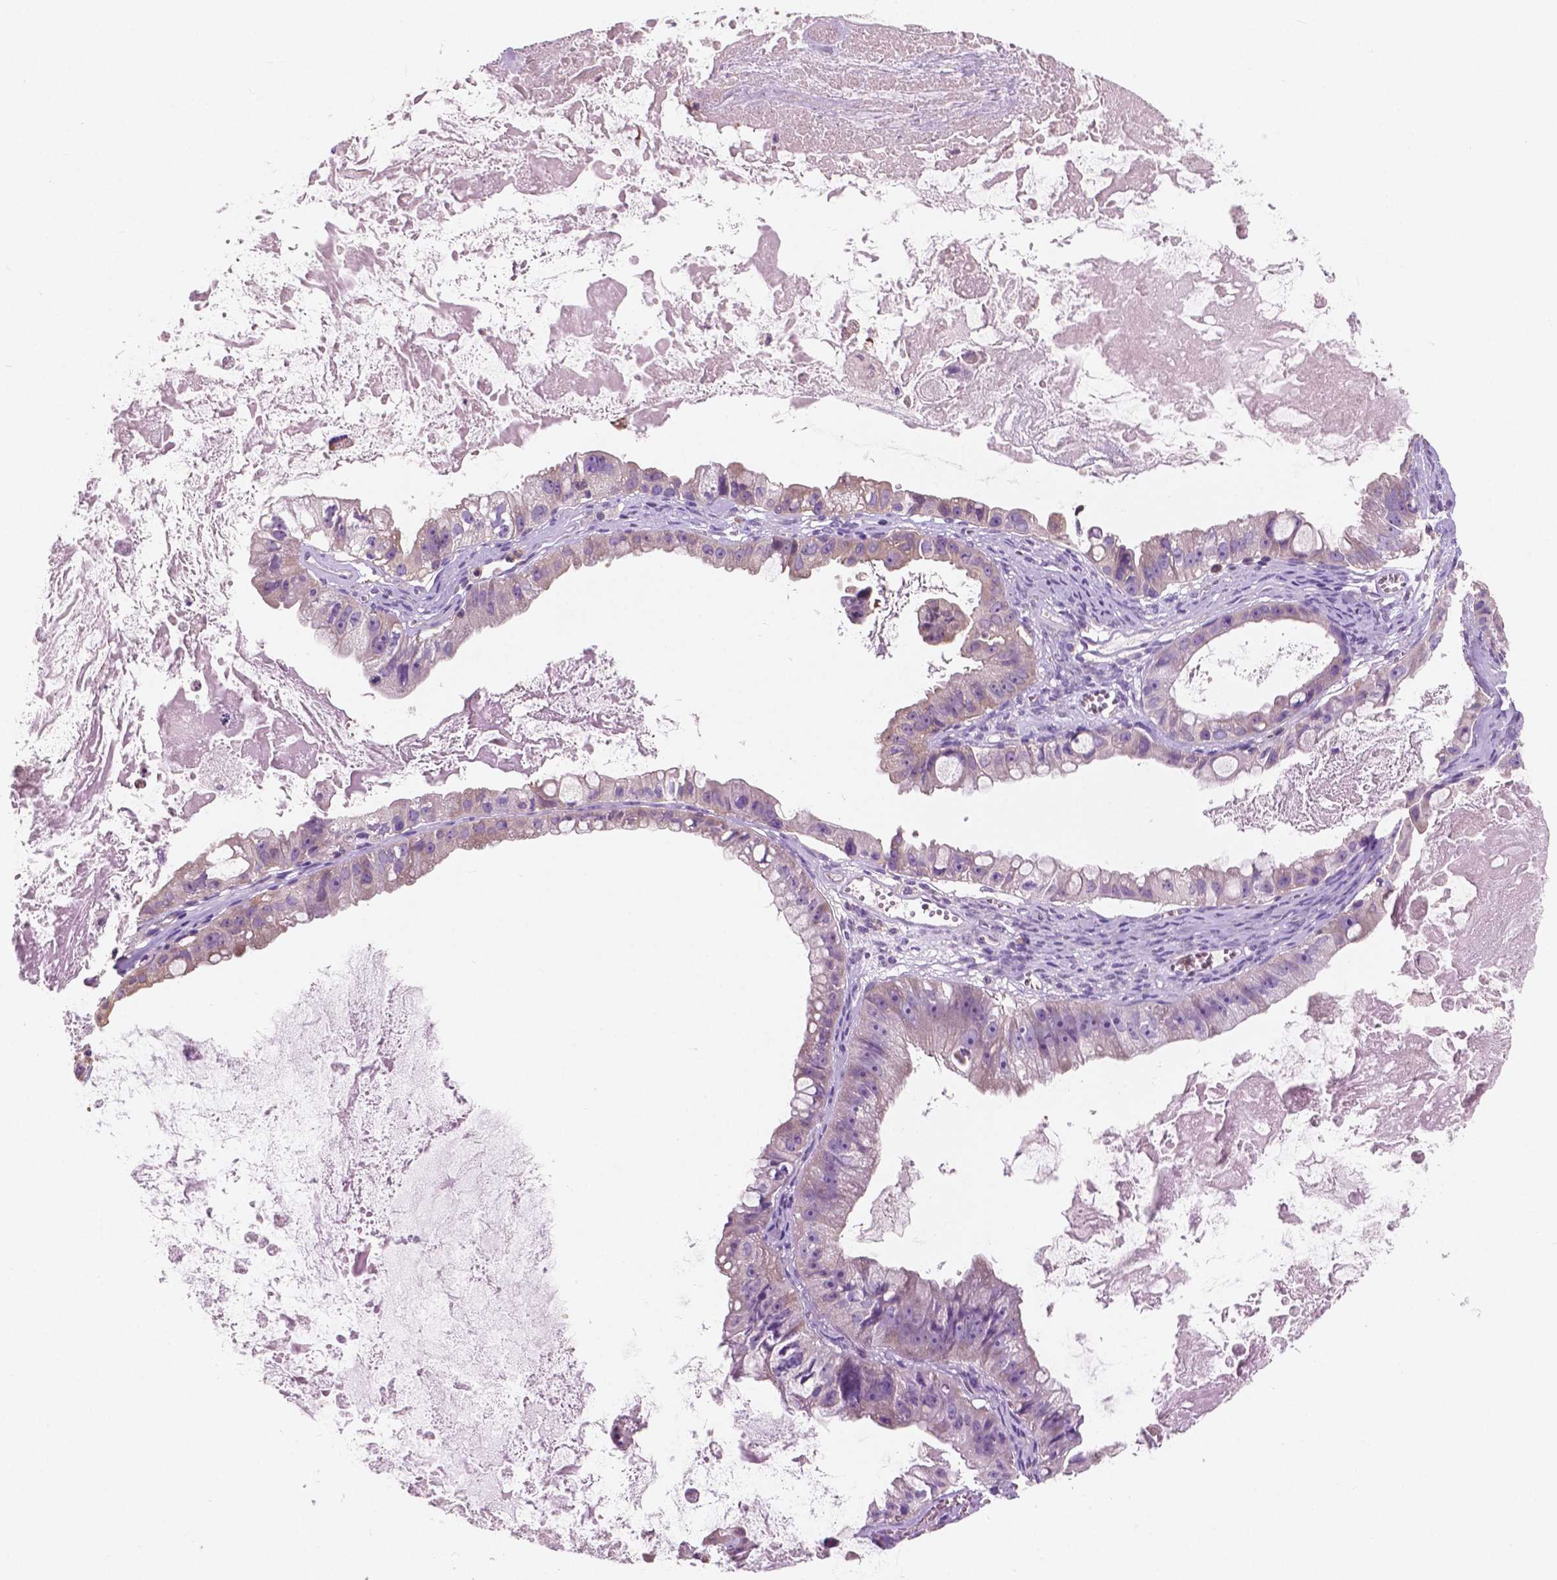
{"staining": {"intensity": "negative", "quantity": "none", "location": "none"}, "tissue": "ovarian cancer", "cell_type": "Tumor cells", "image_type": "cancer", "snomed": [{"axis": "morphology", "description": "Cystadenocarcinoma, mucinous, NOS"}, {"axis": "topography", "description": "Ovary"}], "caption": "Immunohistochemical staining of human ovarian cancer (mucinous cystadenocarcinoma) demonstrates no significant staining in tumor cells.", "gene": "SEMA4A", "patient": {"sex": "female", "age": 61}}